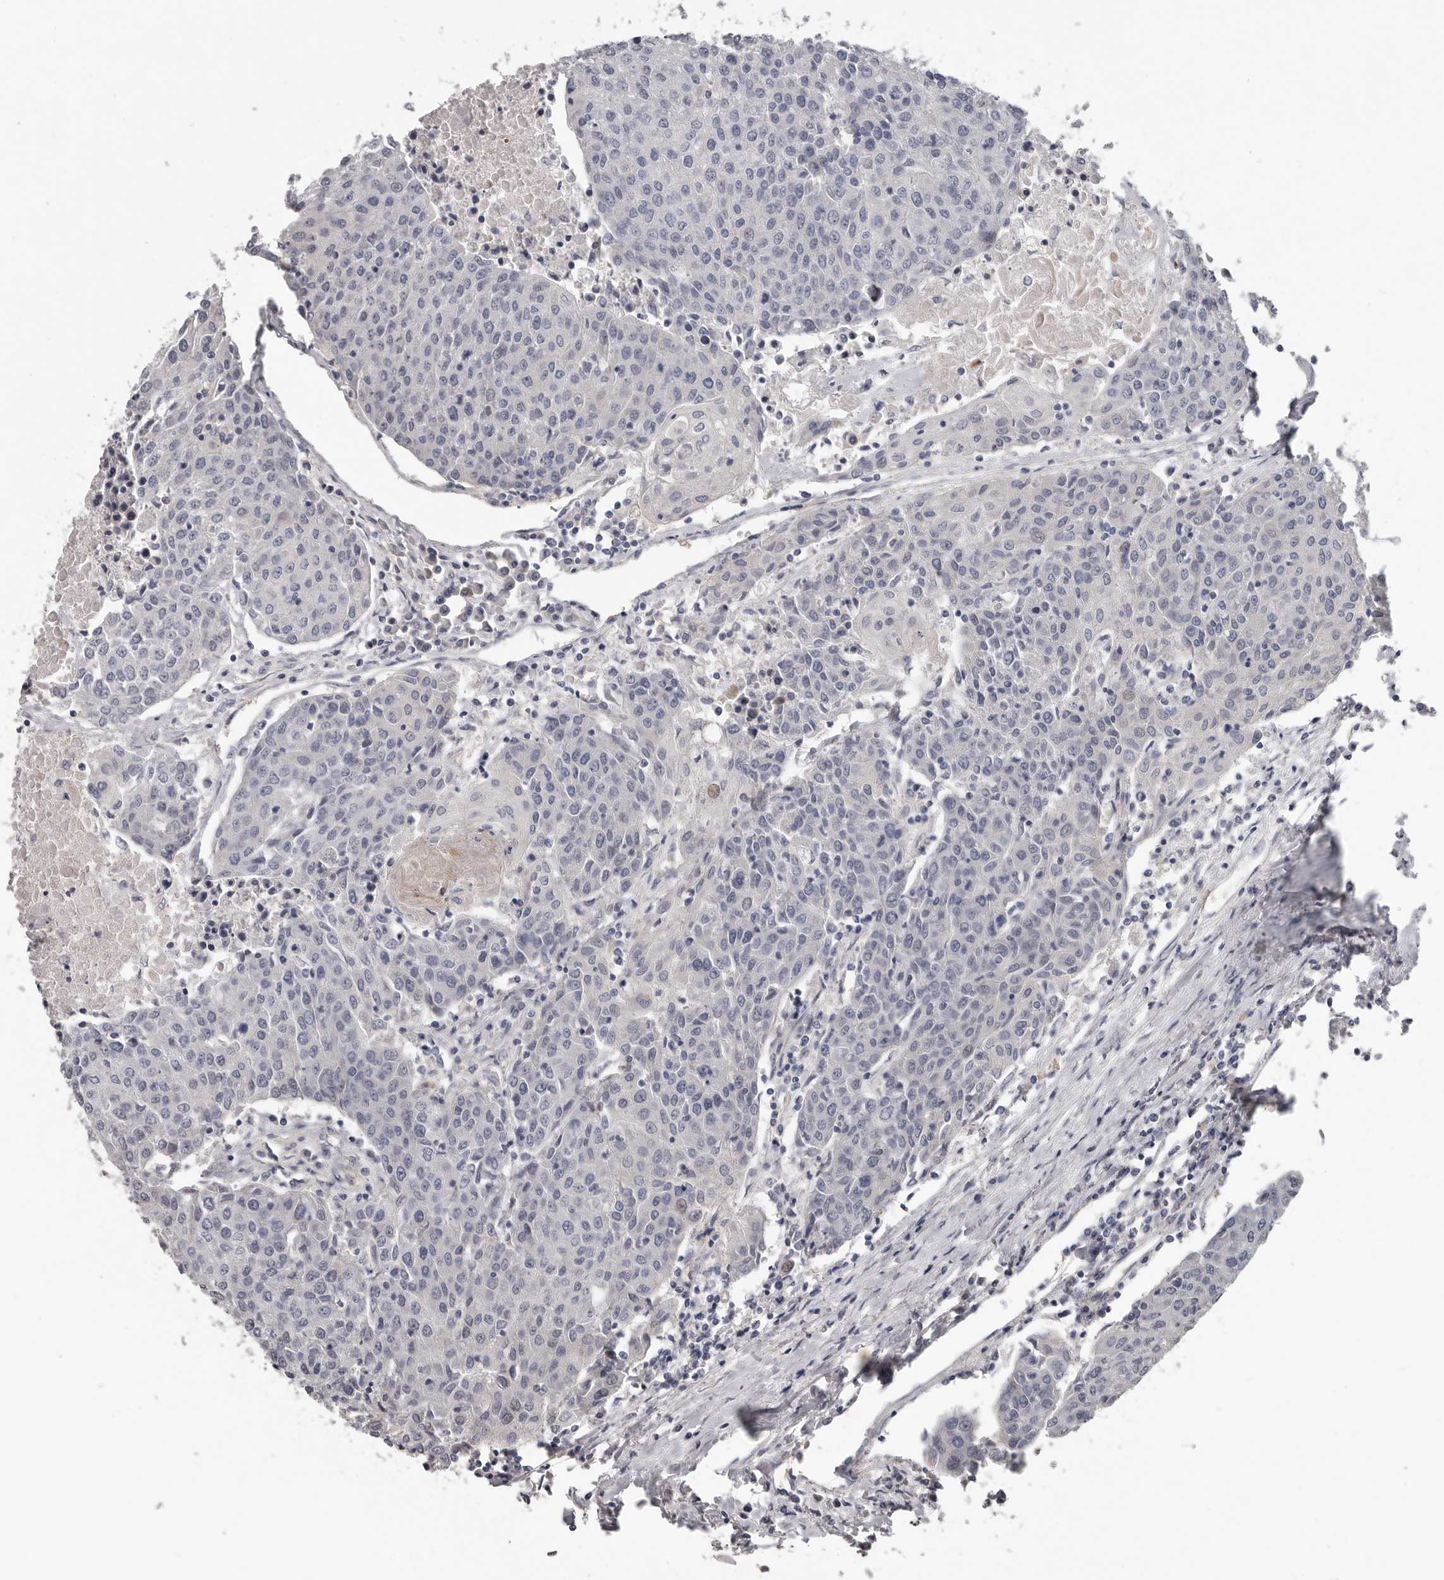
{"staining": {"intensity": "negative", "quantity": "none", "location": "none"}, "tissue": "urothelial cancer", "cell_type": "Tumor cells", "image_type": "cancer", "snomed": [{"axis": "morphology", "description": "Urothelial carcinoma, High grade"}, {"axis": "topography", "description": "Urinary bladder"}], "caption": "Tumor cells show no significant protein positivity in urothelial cancer.", "gene": "RNF217", "patient": {"sex": "female", "age": 85}}